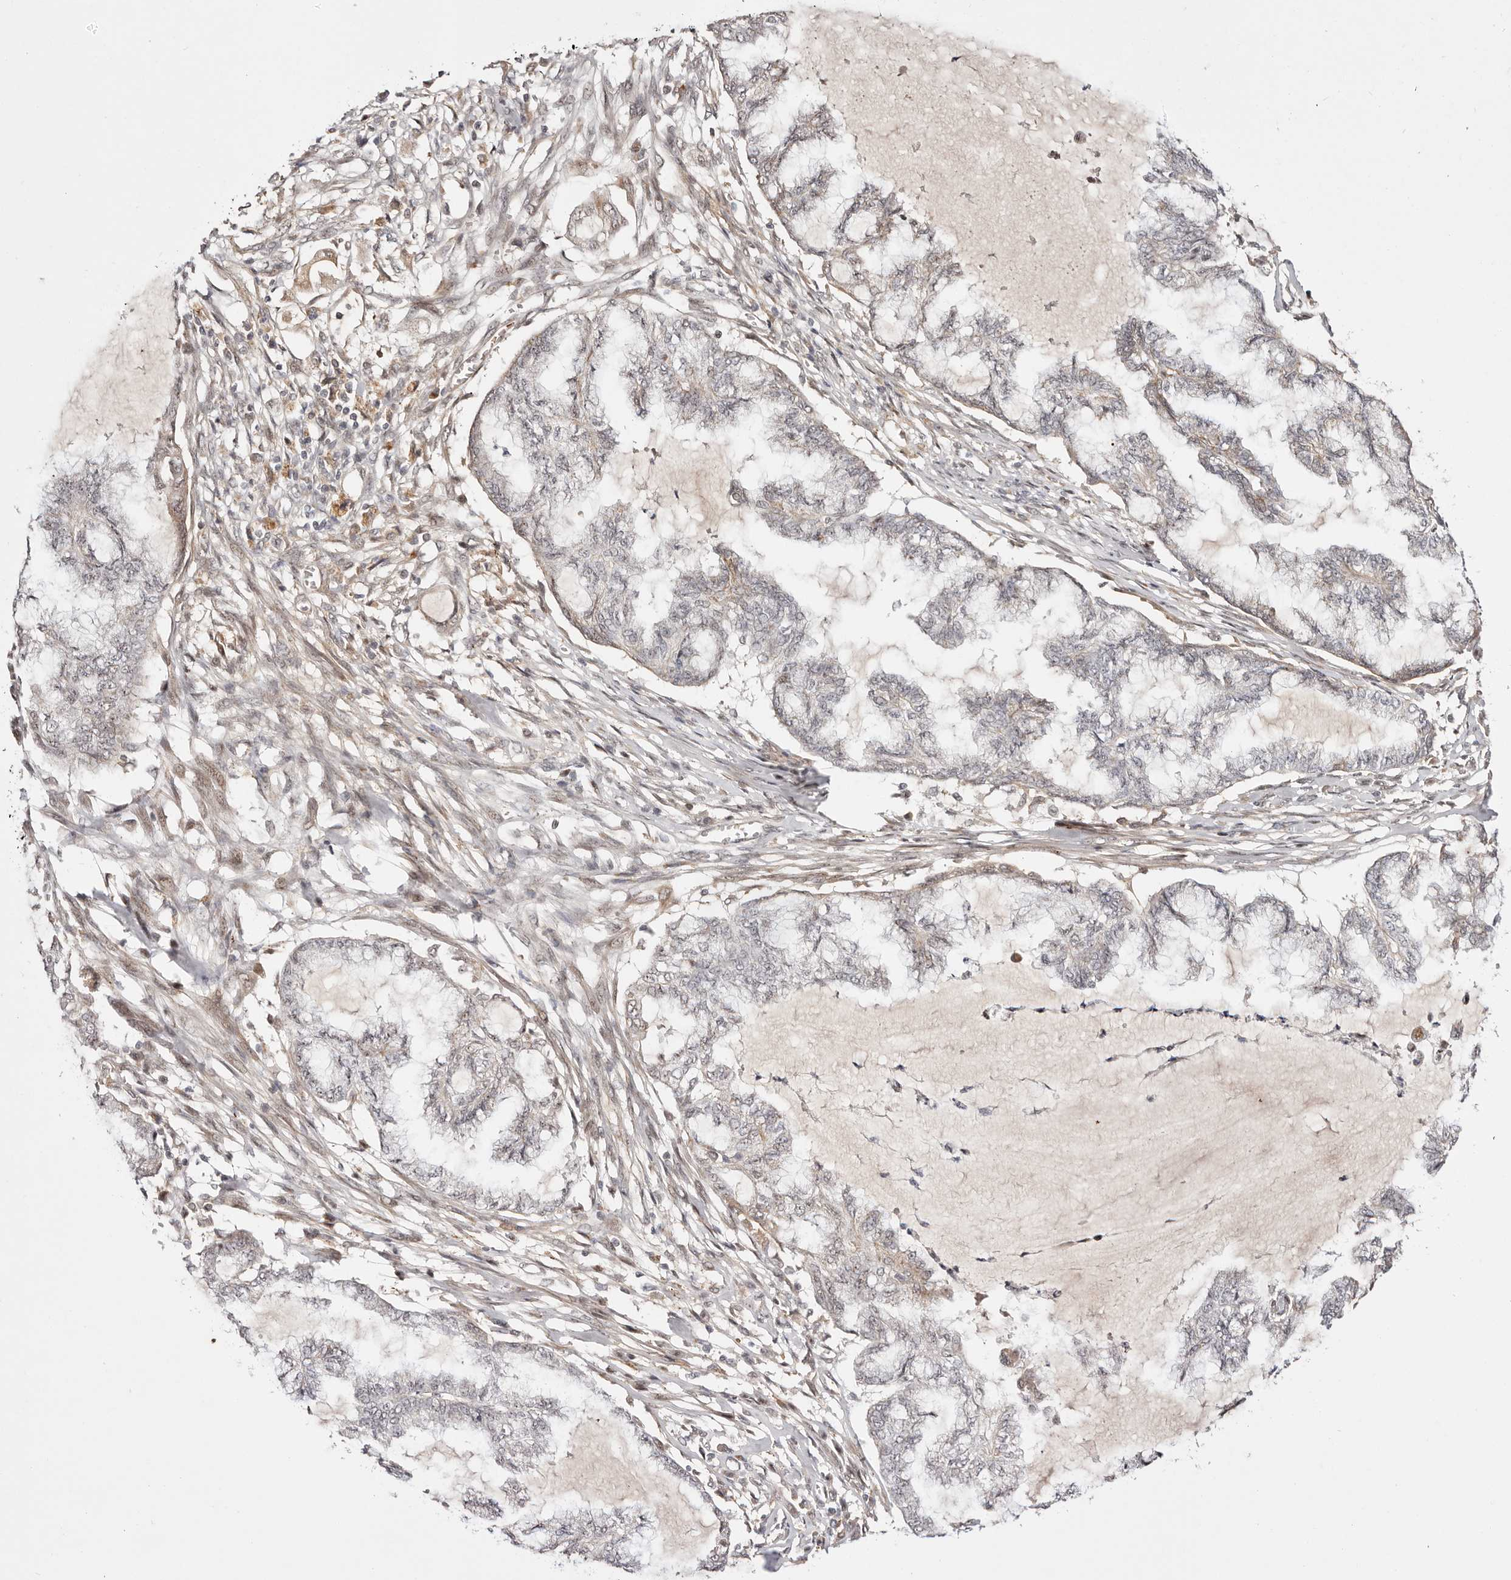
{"staining": {"intensity": "negative", "quantity": "none", "location": "none"}, "tissue": "endometrial cancer", "cell_type": "Tumor cells", "image_type": "cancer", "snomed": [{"axis": "morphology", "description": "Adenocarcinoma, NOS"}, {"axis": "topography", "description": "Endometrium"}], "caption": "IHC photomicrograph of human adenocarcinoma (endometrial) stained for a protein (brown), which demonstrates no expression in tumor cells.", "gene": "WRN", "patient": {"sex": "female", "age": 86}}